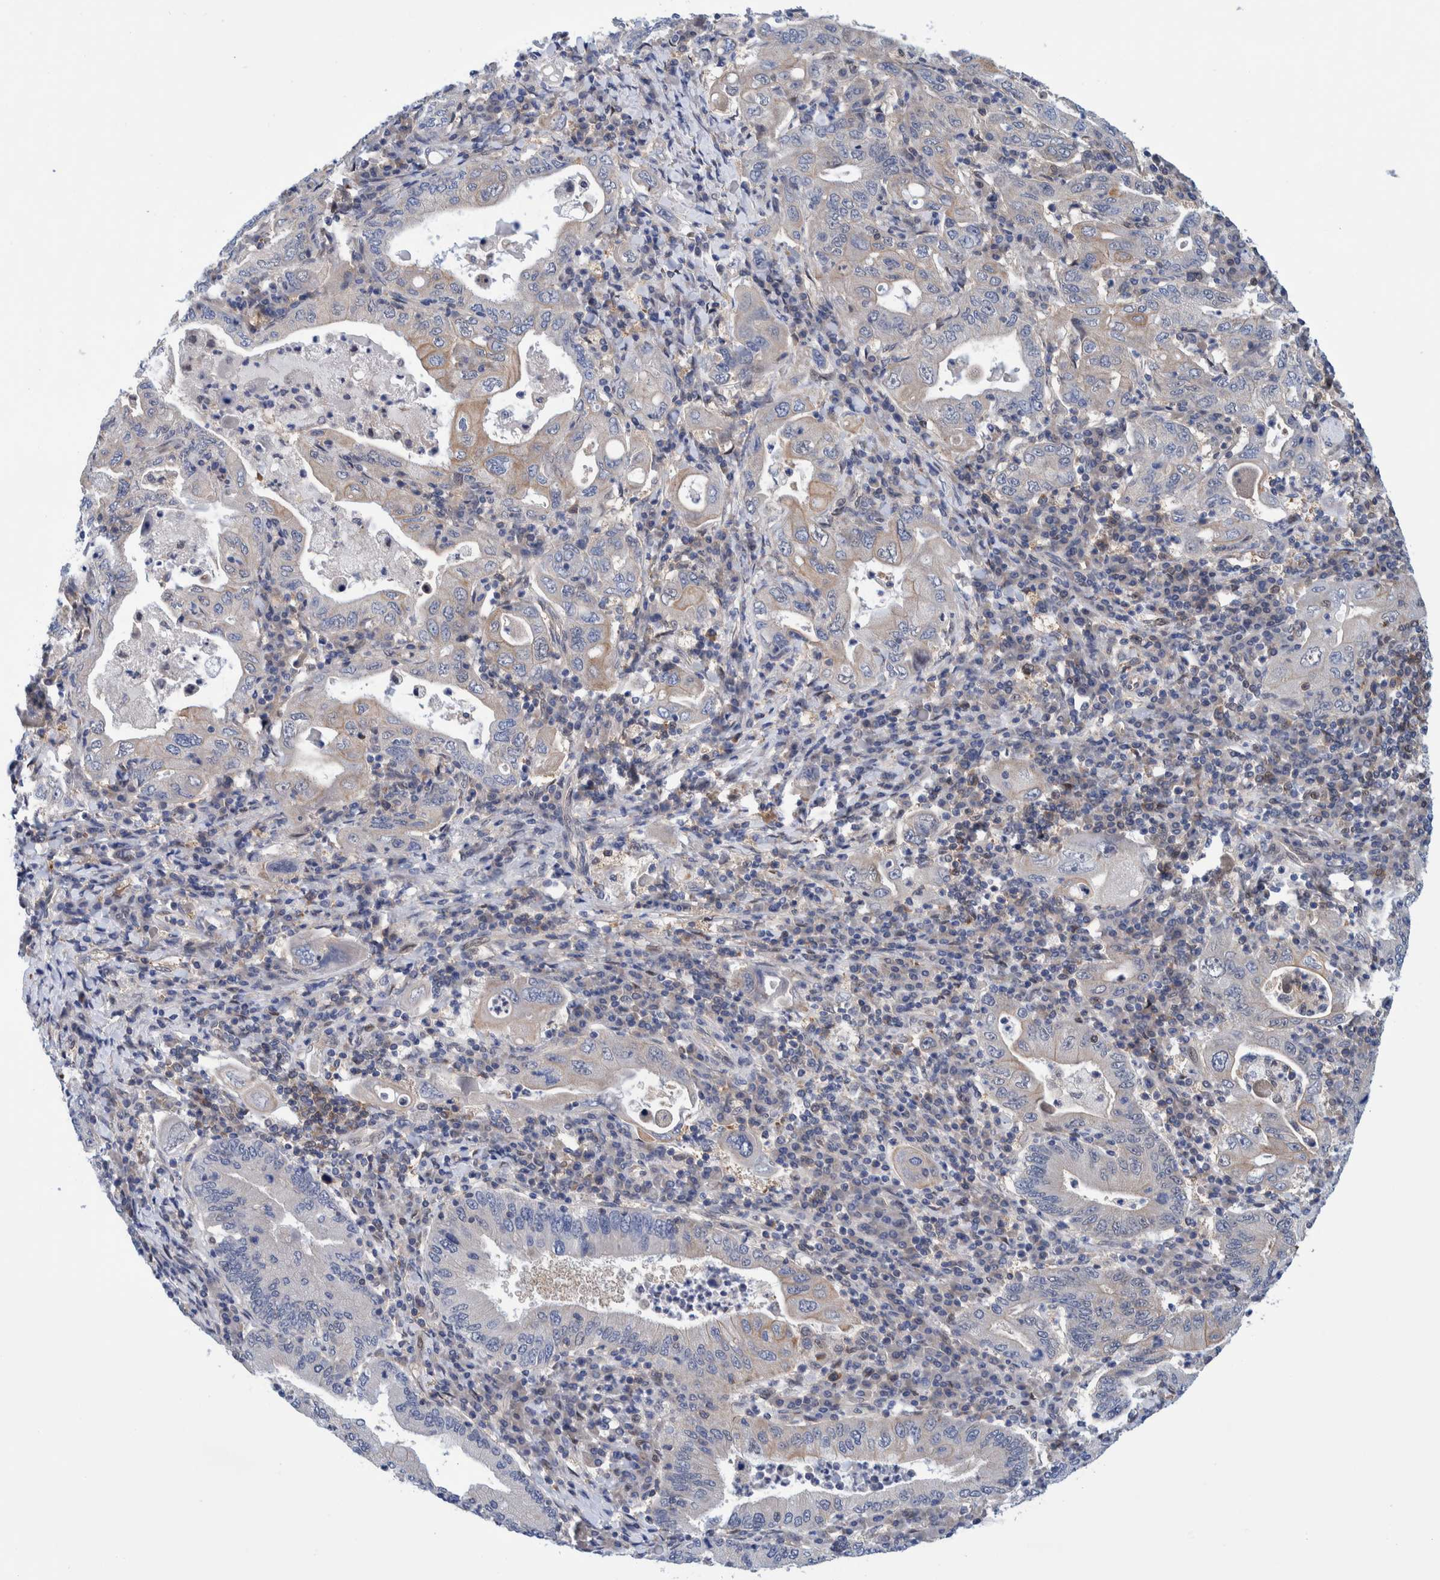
{"staining": {"intensity": "negative", "quantity": "none", "location": "none"}, "tissue": "stomach cancer", "cell_type": "Tumor cells", "image_type": "cancer", "snomed": [{"axis": "morphology", "description": "Normal tissue, NOS"}, {"axis": "morphology", "description": "Adenocarcinoma, NOS"}, {"axis": "topography", "description": "Esophagus"}, {"axis": "topography", "description": "Stomach, upper"}, {"axis": "topography", "description": "Peripheral nerve tissue"}], "caption": "This is an IHC micrograph of stomach cancer. There is no positivity in tumor cells.", "gene": "PFAS", "patient": {"sex": "male", "age": 62}}